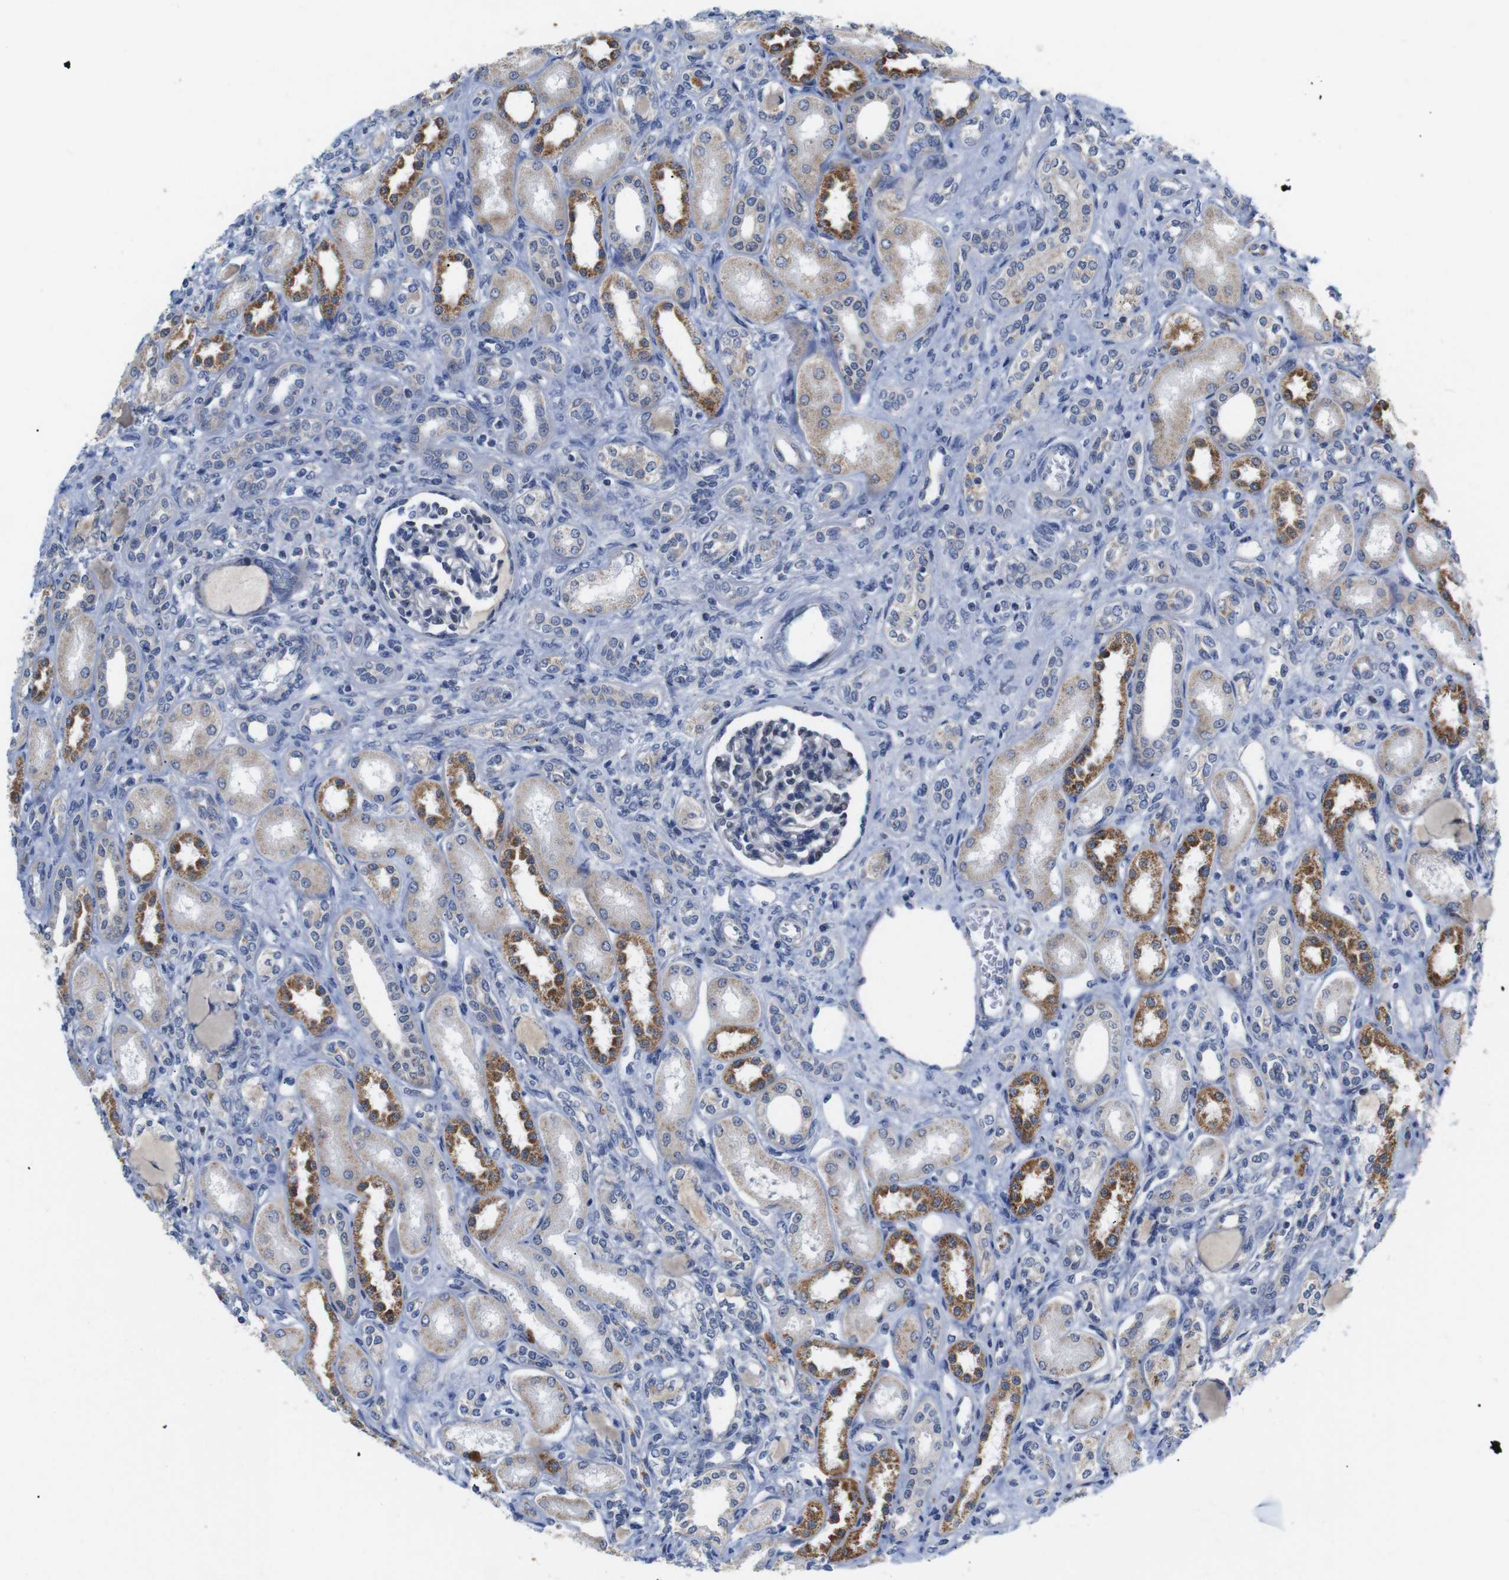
{"staining": {"intensity": "moderate", "quantity": "<25%", "location": "nuclear"}, "tissue": "kidney", "cell_type": "Cells in glomeruli", "image_type": "normal", "snomed": [{"axis": "morphology", "description": "Normal tissue, NOS"}, {"axis": "topography", "description": "Kidney"}], "caption": "The histopathology image reveals staining of benign kidney, revealing moderate nuclear protein staining (brown color) within cells in glomeruli.", "gene": "LRRC55", "patient": {"sex": "male", "age": 7}}